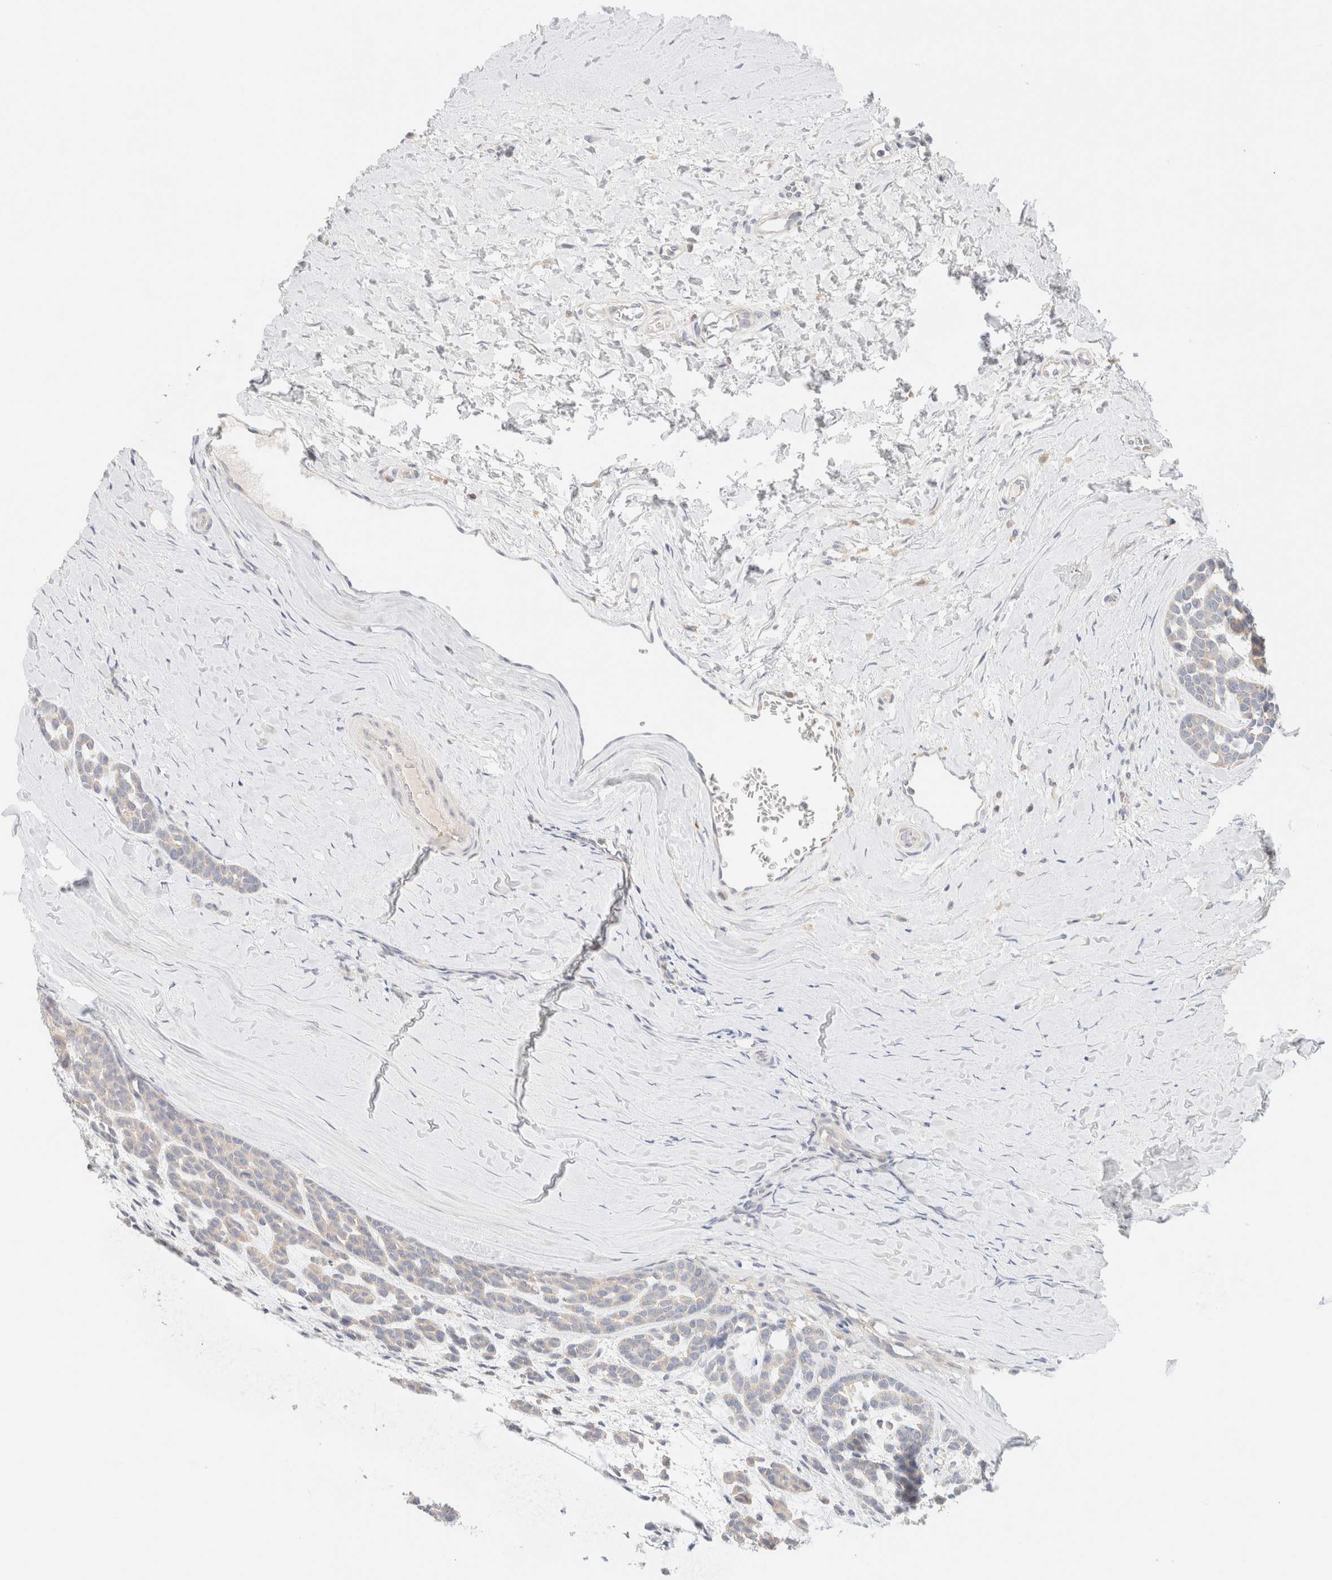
{"staining": {"intensity": "weak", "quantity": ">75%", "location": "cytoplasmic/membranous"}, "tissue": "head and neck cancer", "cell_type": "Tumor cells", "image_type": "cancer", "snomed": [{"axis": "morphology", "description": "Adenocarcinoma, NOS"}, {"axis": "morphology", "description": "Adenoma, NOS"}, {"axis": "topography", "description": "Head-Neck"}], "caption": "IHC of adenoma (head and neck) displays low levels of weak cytoplasmic/membranous expression in approximately >75% of tumor cells.", "gene": "SARM1", "patient": {"sex": "female", "age": 55}}